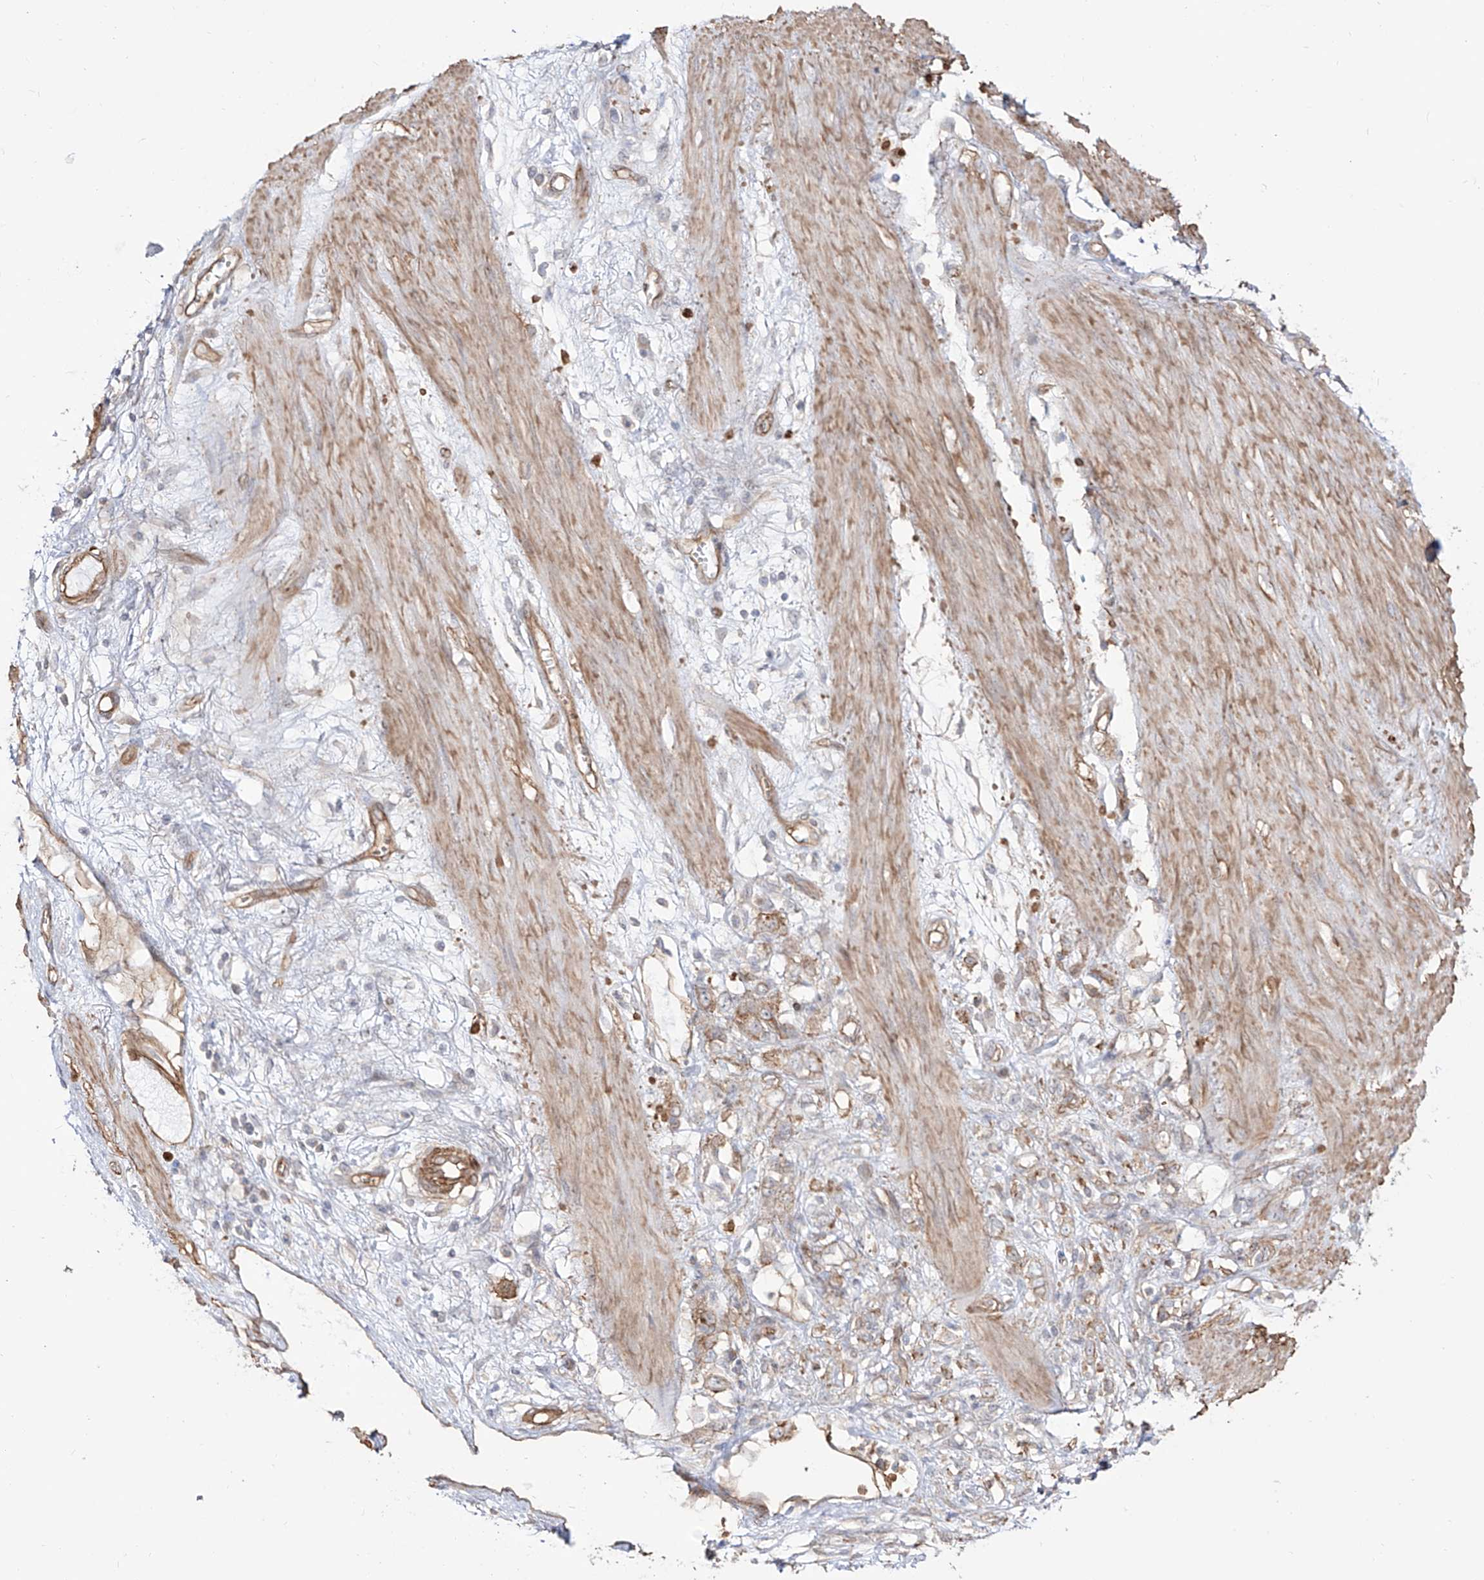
{"staining": {"intensity": "moderate", "quantity": "<25%", "location": "cytoplasmic/membranous"}, "tissue": "stomach cancer", "cell_type": "Tumor cells", "image_type": "cancer", "snomed": [{"axis": "morphology", "description": "Adenocarcinoma, NOS"}, {"axis": "topography", "description": "Stomach"}], "caption": "There is low levels of moderate cytoplasmic/membranous expression in tumor cells of stomach cancer, as demonstrated by immunohistochemical staining (brown color).", "gene": "ZNF180", "patient": {"sex": "female", "age": 76}}